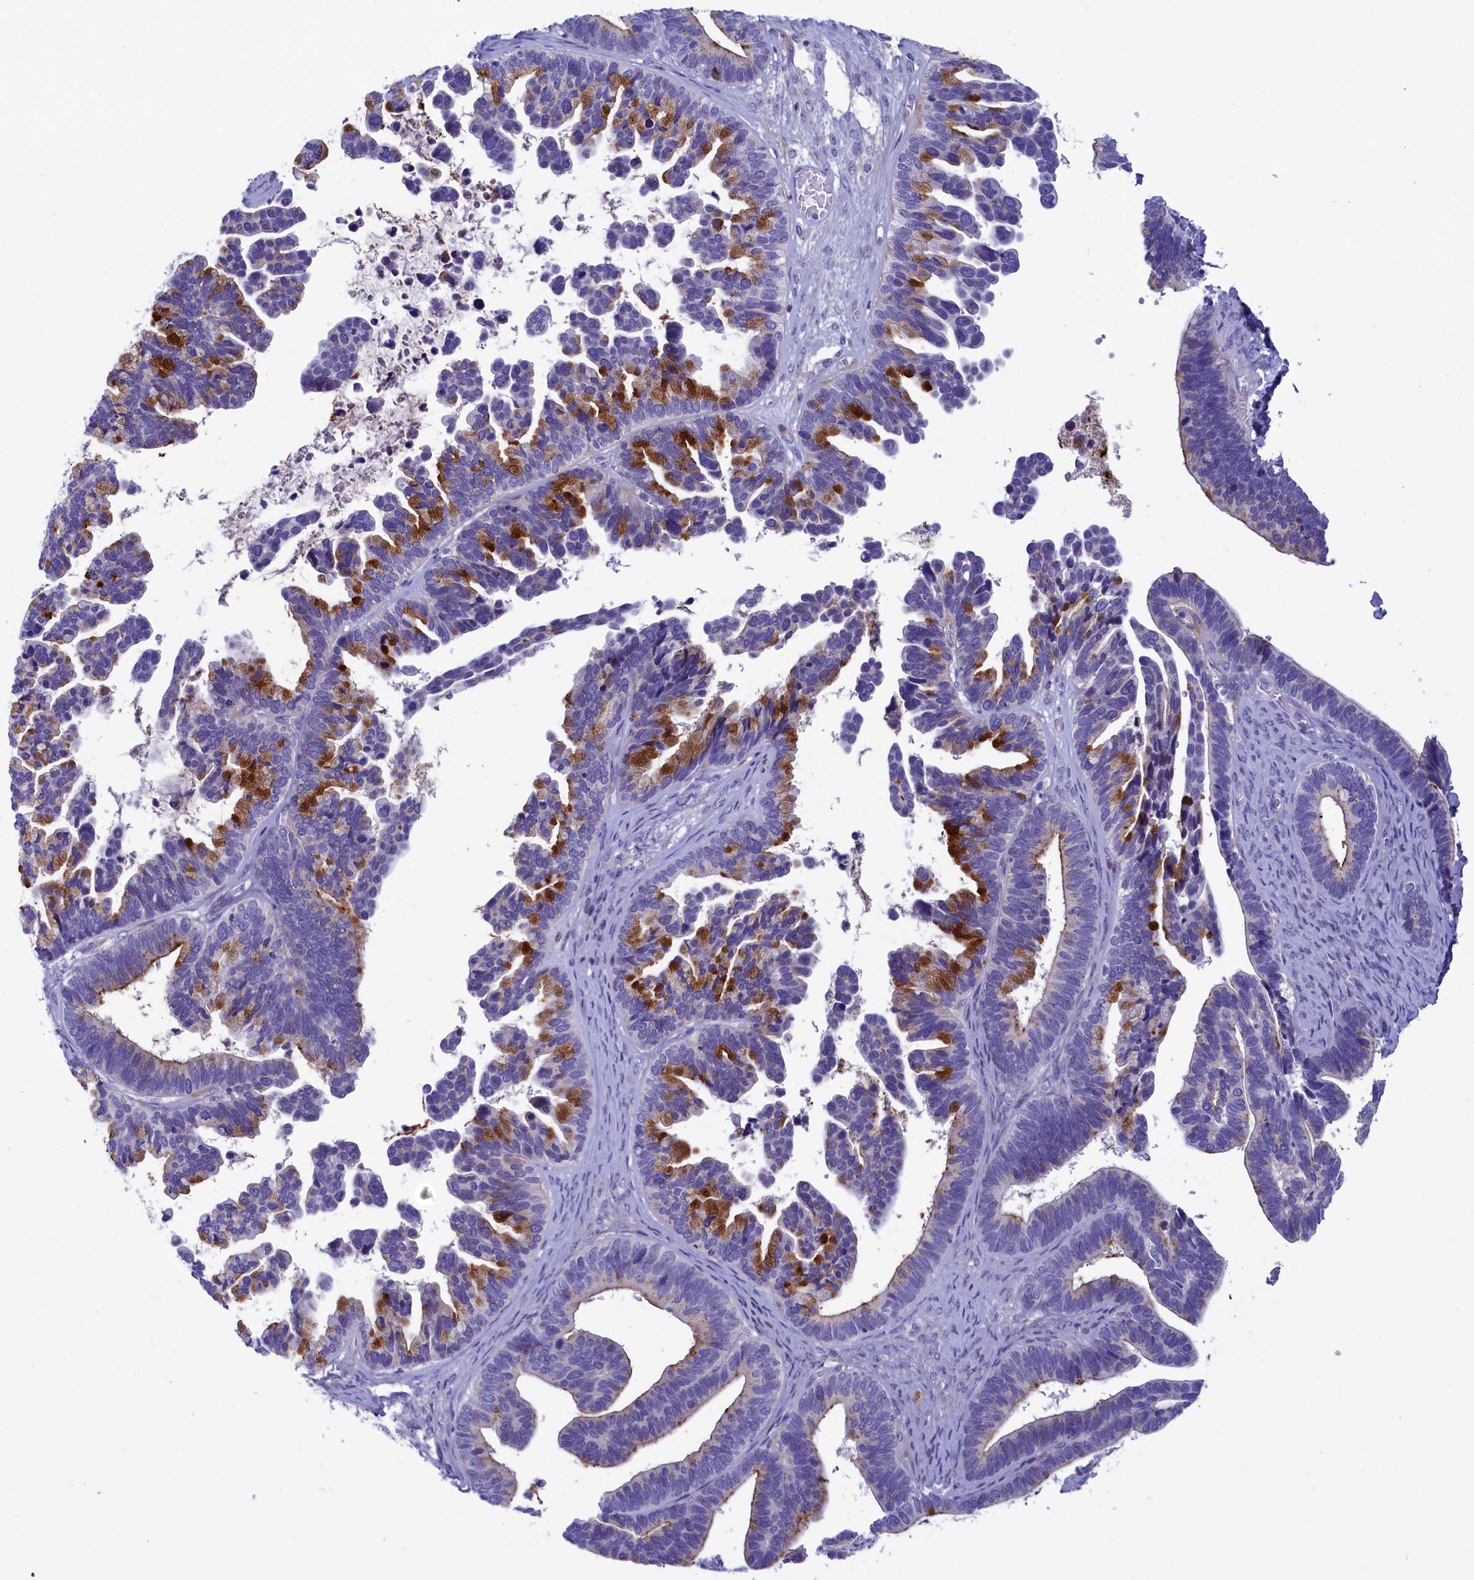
{"staining": {"intensity": "strong", "quantity": "25%-75%", "location": "cytoplasmic/membranous"}, "tissue": "ovarian cancer", "cell_type": "Tumor cells", "image_type": "cancer", "snomed": [{"axis": "morphology", "description": "Cystadenocarcinoma, serous, NOS"}, {"axis": "topography", "description": "Ovary"}], "caption": "The photomicrograph exhibits staining of ovarian cancer (serous cystadenocarcinoma), revealing strong cytoplasmic/membranous protein expression (brown color) within tumor cells.", "gene": "LOXL1", "patient": {"sex": "female", "age": 56}}